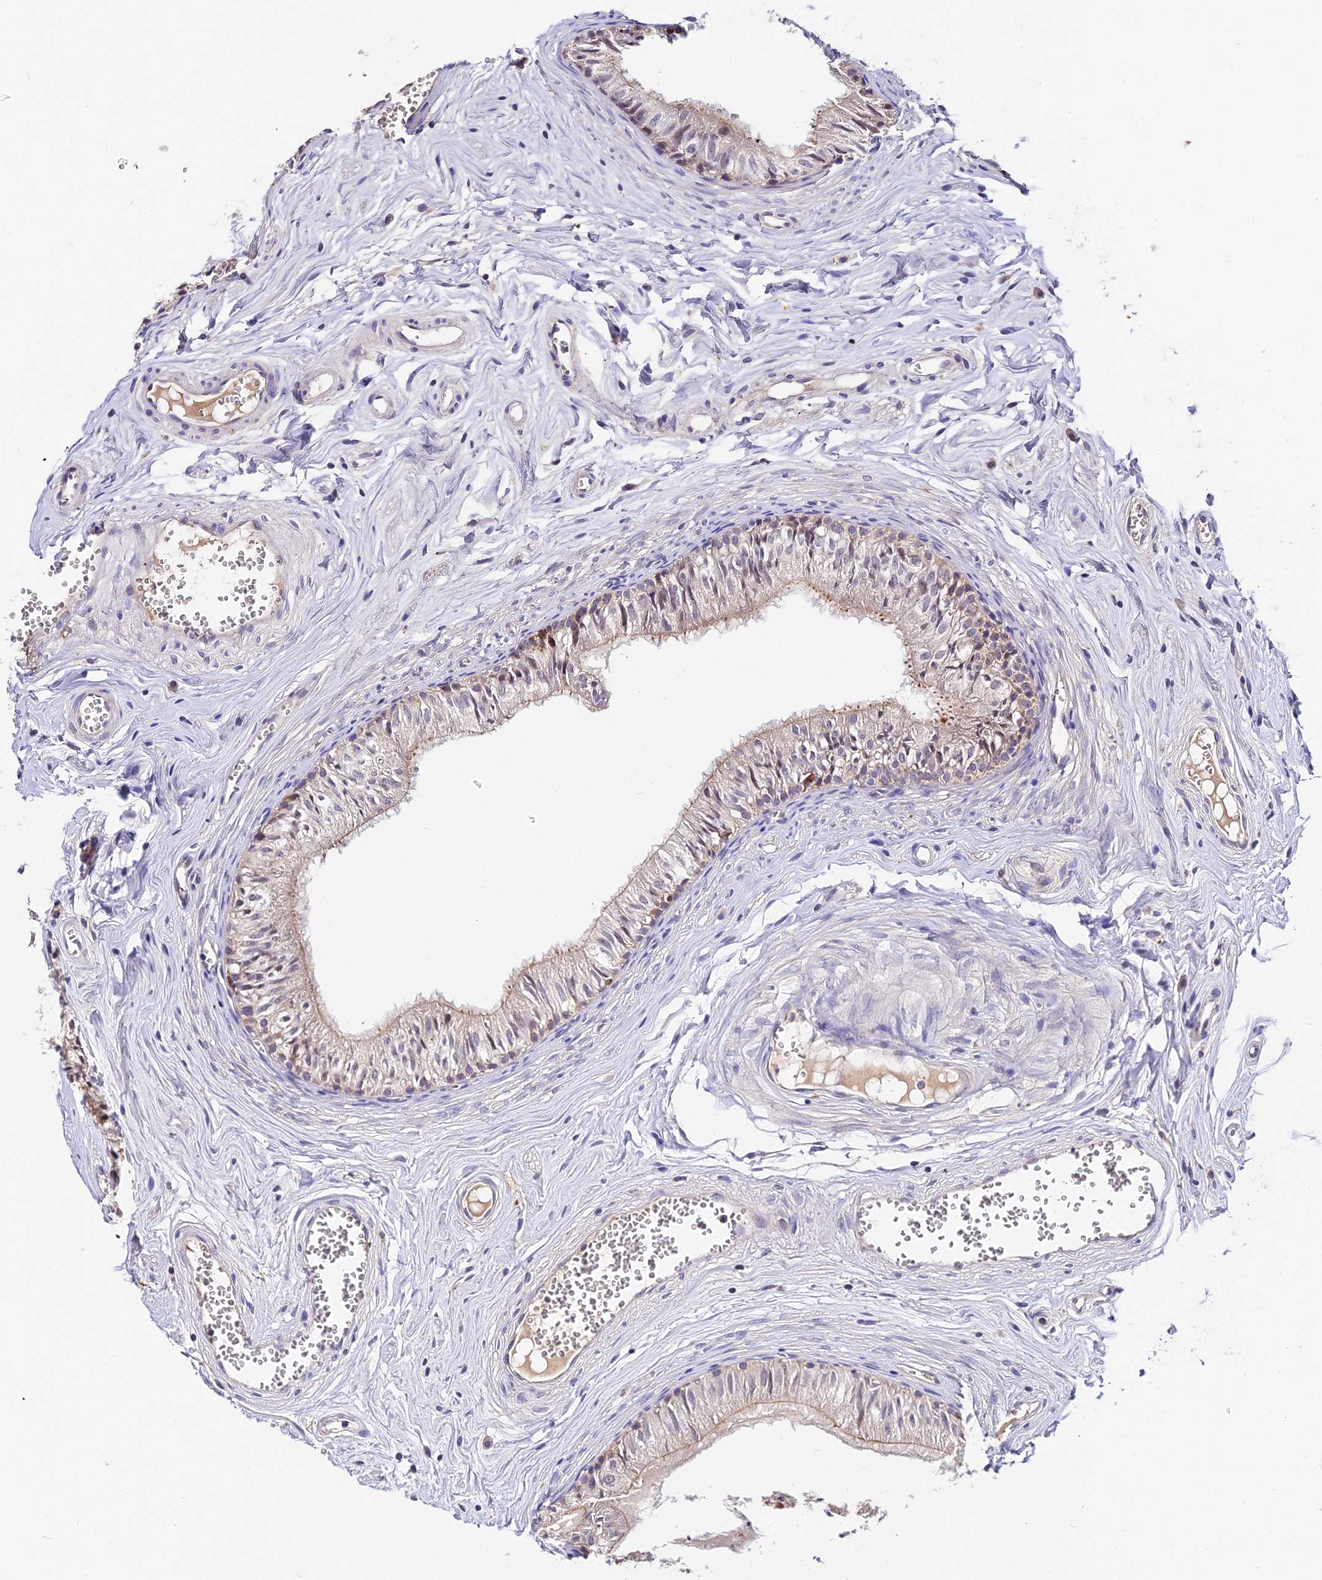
{"staining": {"intensity": "moderate", "quantity": "25%-75%", "location": "cytoplasmic/membranous"}, "tissue": "epididymis", "cell_type": "Glandular cells", "image_type": "normal", "snomed": [{"axis": "morphology", "description": "Normal tissue, NOS"}, {"axis": "topography", "description": "Epididymis"}], "caption": "About 25%-75% of glandular cells in unremarkable epididymis reveal moderate cytoplasmic/membranous protein staining as visualized by brown immunohistochemical staining.", "gene": "ZBED8", "patient": {"sex": "male", "age": 36}}